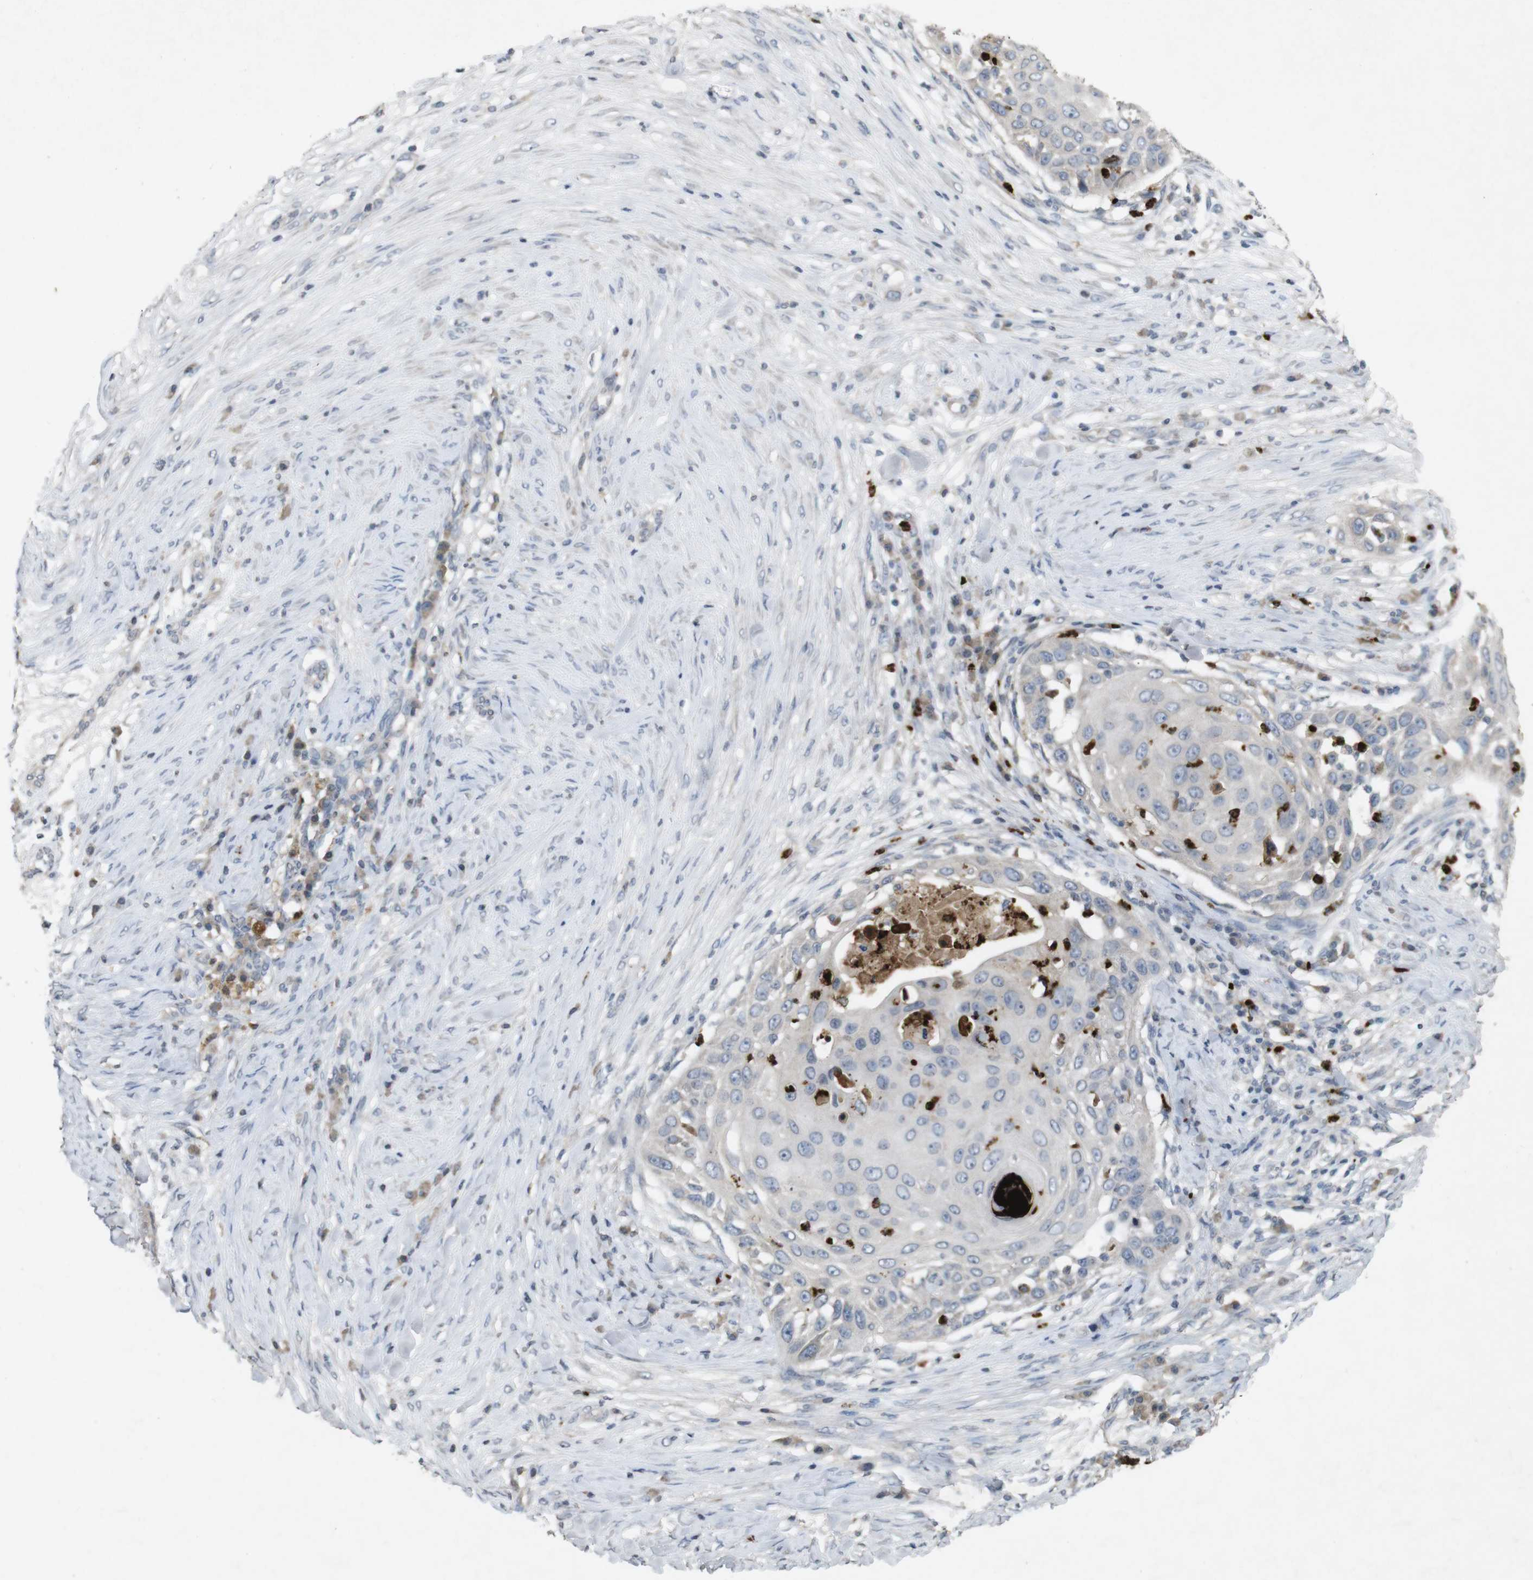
{"staining": {"intensity": "negative", "quantity": "none", "location": "none"}, "tissue": "skin cancer", "cell_type": "Tumor cells", "image_type": "cancer", "snomed": [{"axis": "morphology", "description": "Squamous cell carcinoma, NOS"}, {"axis": "topography", "description": "Skin"}], "caption": "A histopathology image of human skin cancer (squamous cell carcinoma) is negative for staining in tumor cells.", "gene": "TSPAN14", "patient": {"sex": "female", "age": 44}}